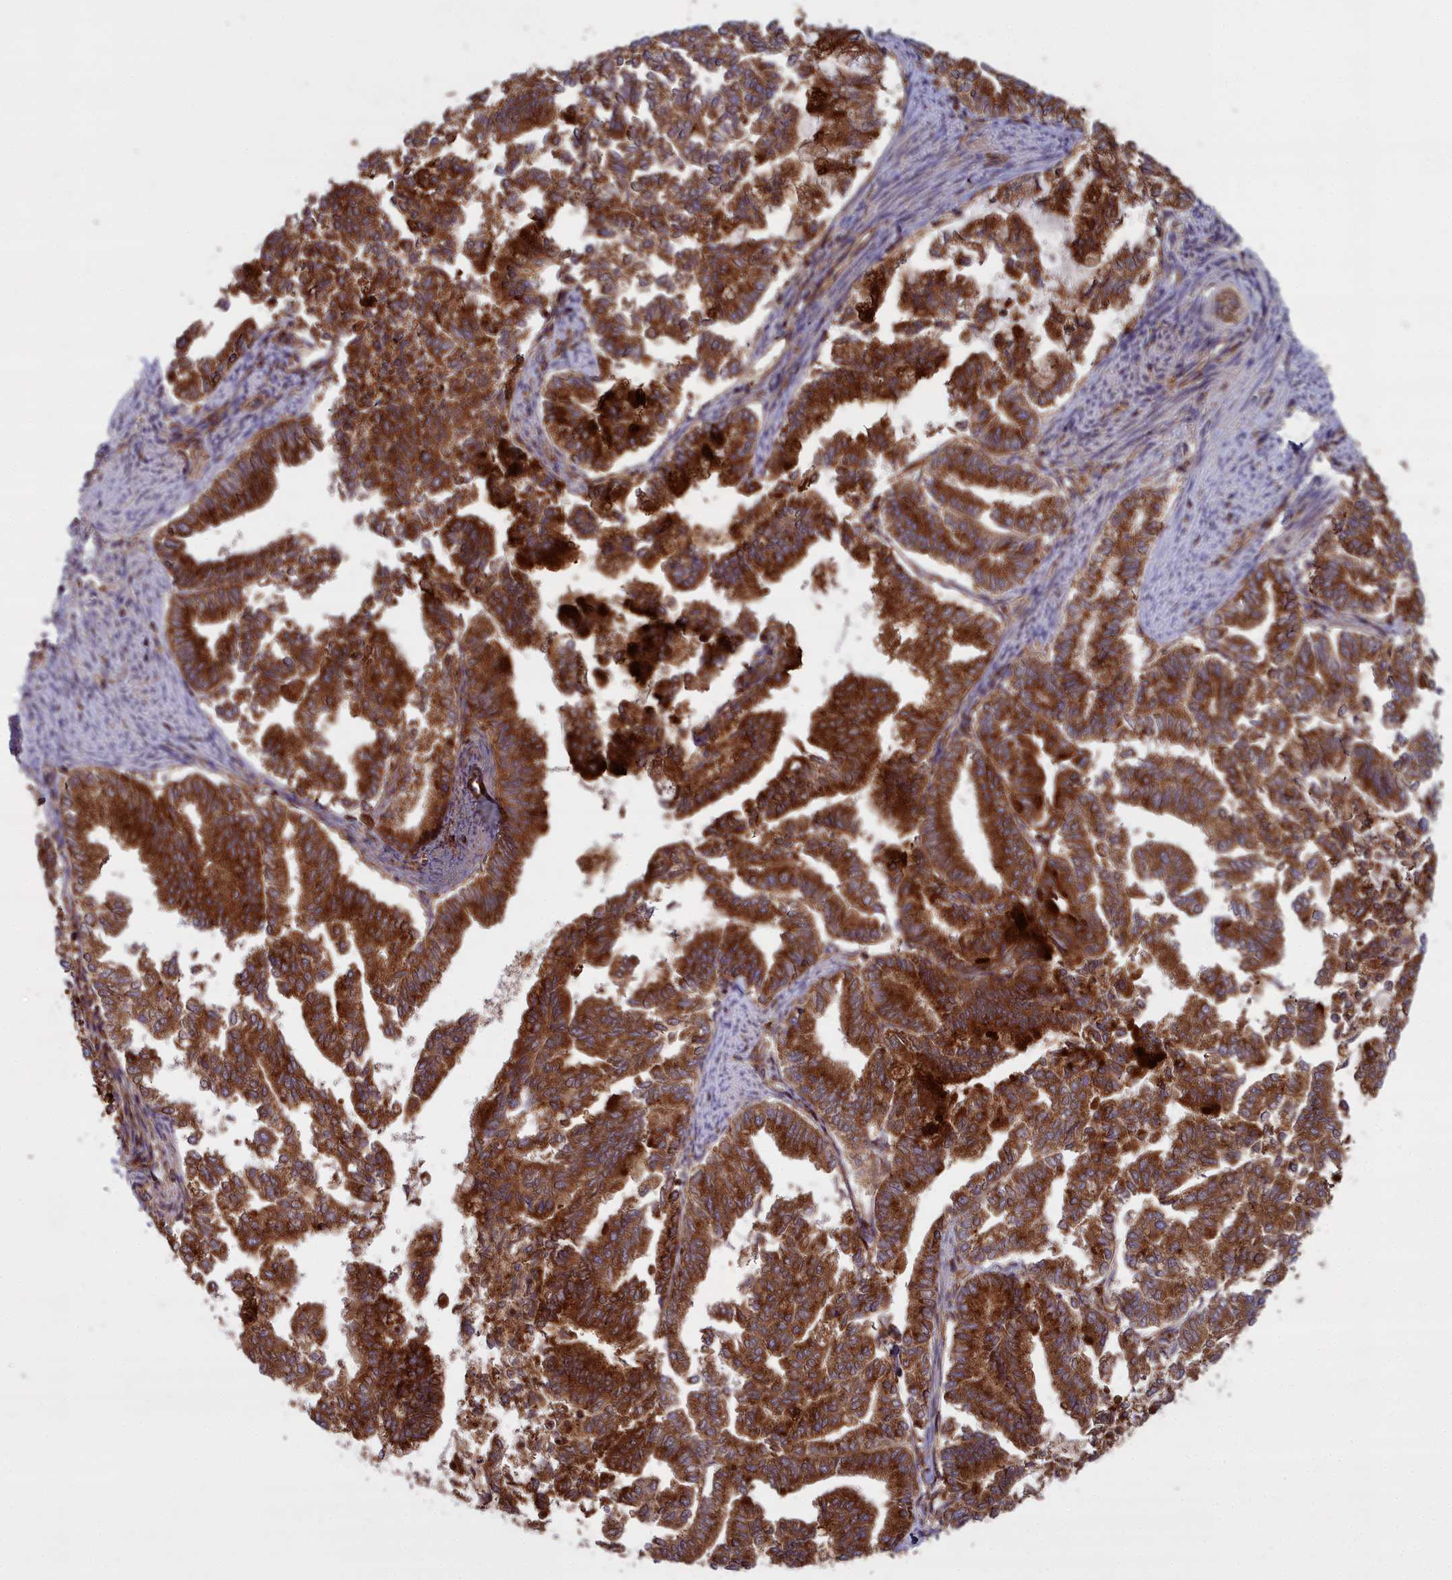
{"staining": {"intensity": "strong", "quantity": ">75%", "location": "cytoplasmic/membranous"}, "tissue": "endometrial cancer", "cell_type": "Tumor cells", "image_type": "cancer", "snomed": [{"axis": "morphology", "description": "Adenocarcinoma, NOS"}, {"axis": "topography", "description": "Endometrium"}], "caption": "Immunohistochemistry (DAB) staining of human endometrial adenocarcinoma shows strong cytoplasmic/membranous protein staining in approximately >75% of tumor cells.", "gene": "LNPEP", "patient": {"sex": "female", "age": 79}}